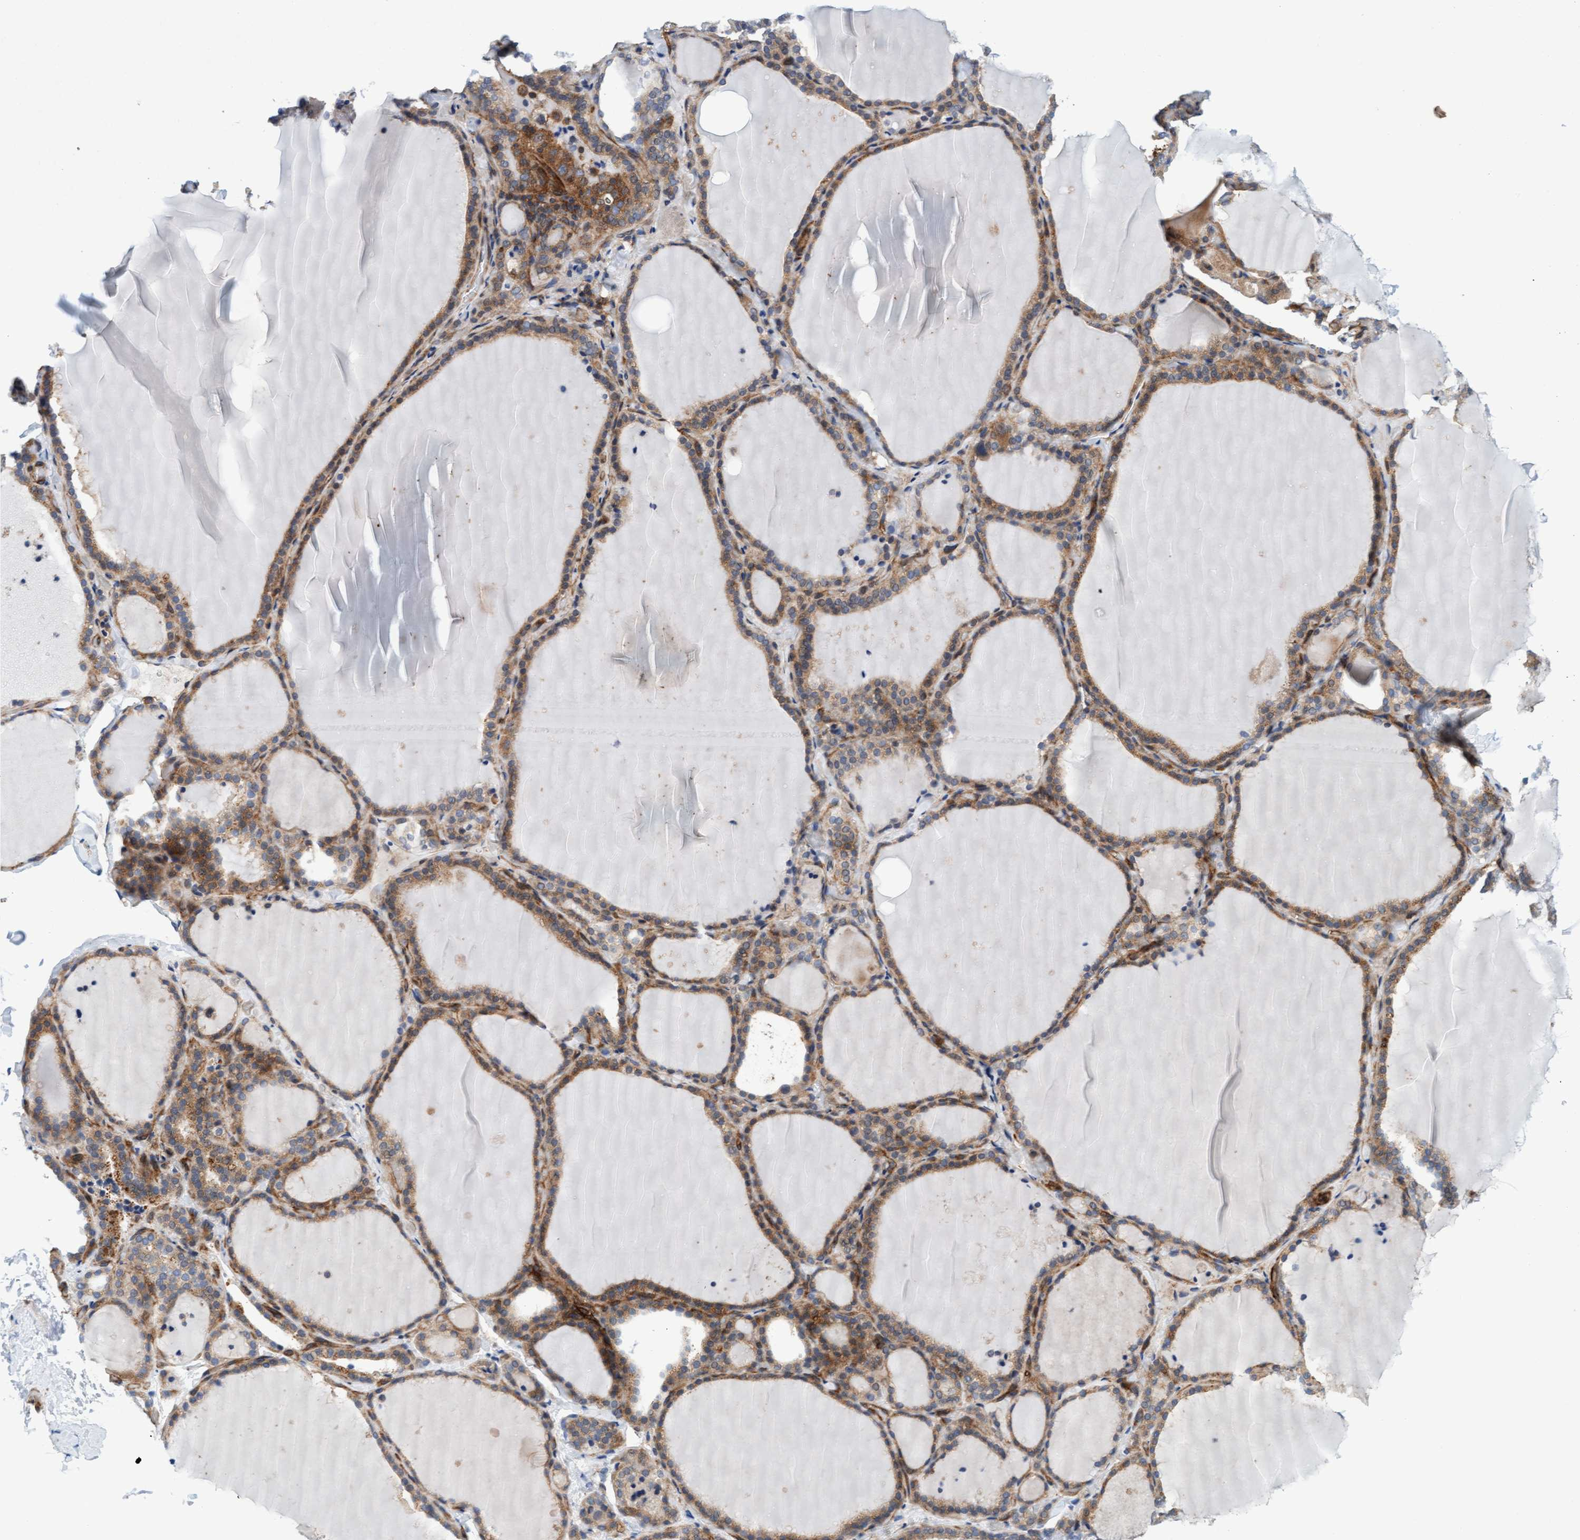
{"staining": {"intensity": "moderate", "quantity": "25%-75%", "location": "cytoplasmic/membranous"}, "tissue": "thyroid gland", "cell_type": "Glandular cells", "image_type": "normal", "snomed": [{"axis": "morphology", "description": "Normal tissue, NOS"}, {"axis": "topography", "description": "Thyroid gland"}], "caption": "Immunohistochemical staining of benign human thyroid gland reveals moderate cytoplasmic/membranous protein positivity in approximately 25%-75% of glandular cells. (Brightfield microscopy of DAB IHC at high magnification).", "gene": "FMNL3", "patient": {"sex": "female", "age": 22}}